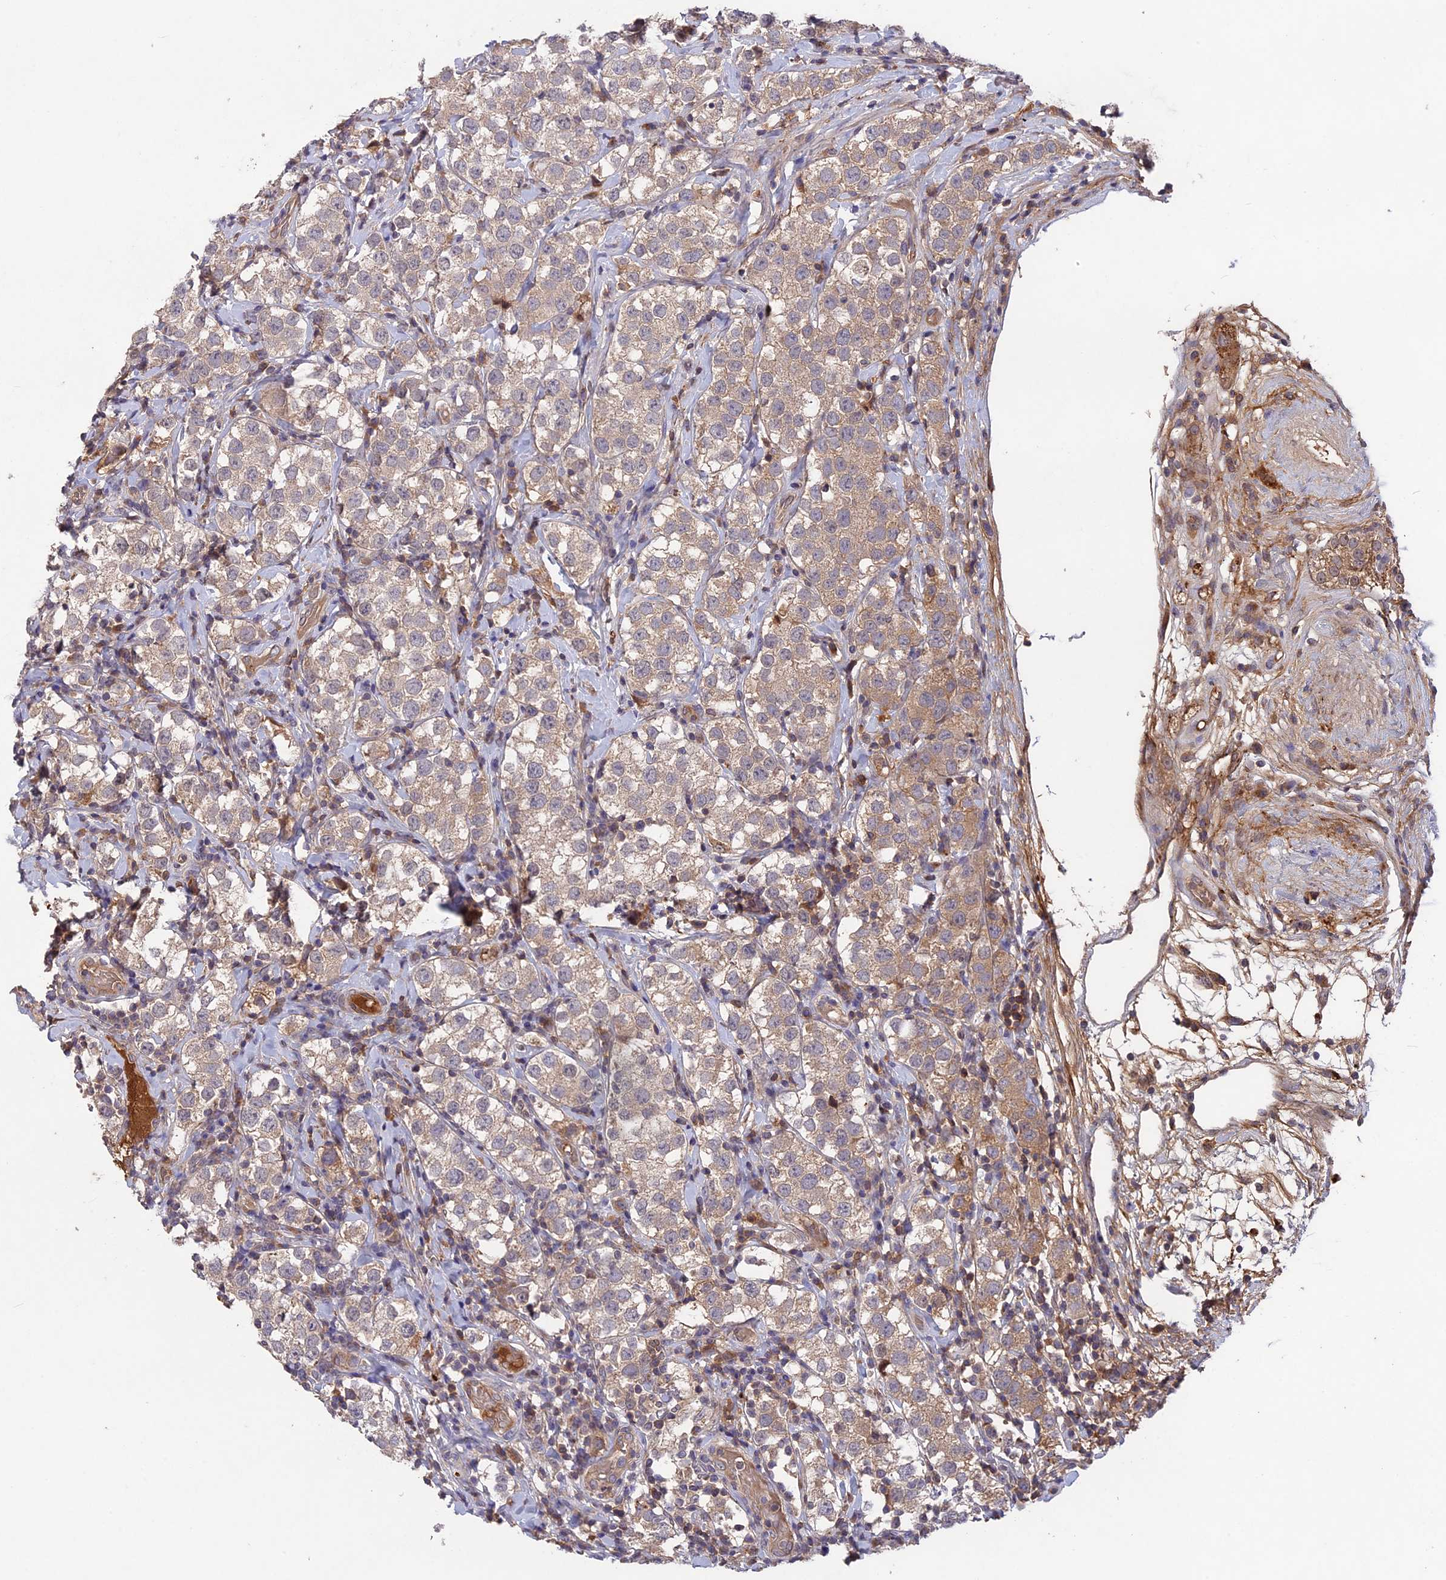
{"staining": {"intensity": "weak", "quantity": ">75%", "location": "cytoplasmic/membranous"}, "tissue": "testis cancer", "cell_type": "Tumor cells", "image_type": "cancer", "snomed": [{"axis": "morphology", "description": "Seminoma, NOS"}, {"axis": "topography", "description": "Testis"}], "caption": "IHC micrograph of neoplastic tissue: human testis cancer (seminoma) stained using immunohistochemistry reveals low levels of weak protein expression localized specifically in the cytoplasmic/membranous of tumor cells, appearing as a cytoplasmic/membranous brown color.", "gene": "ADO", "patient": {"sex": "male", "age": 34}}